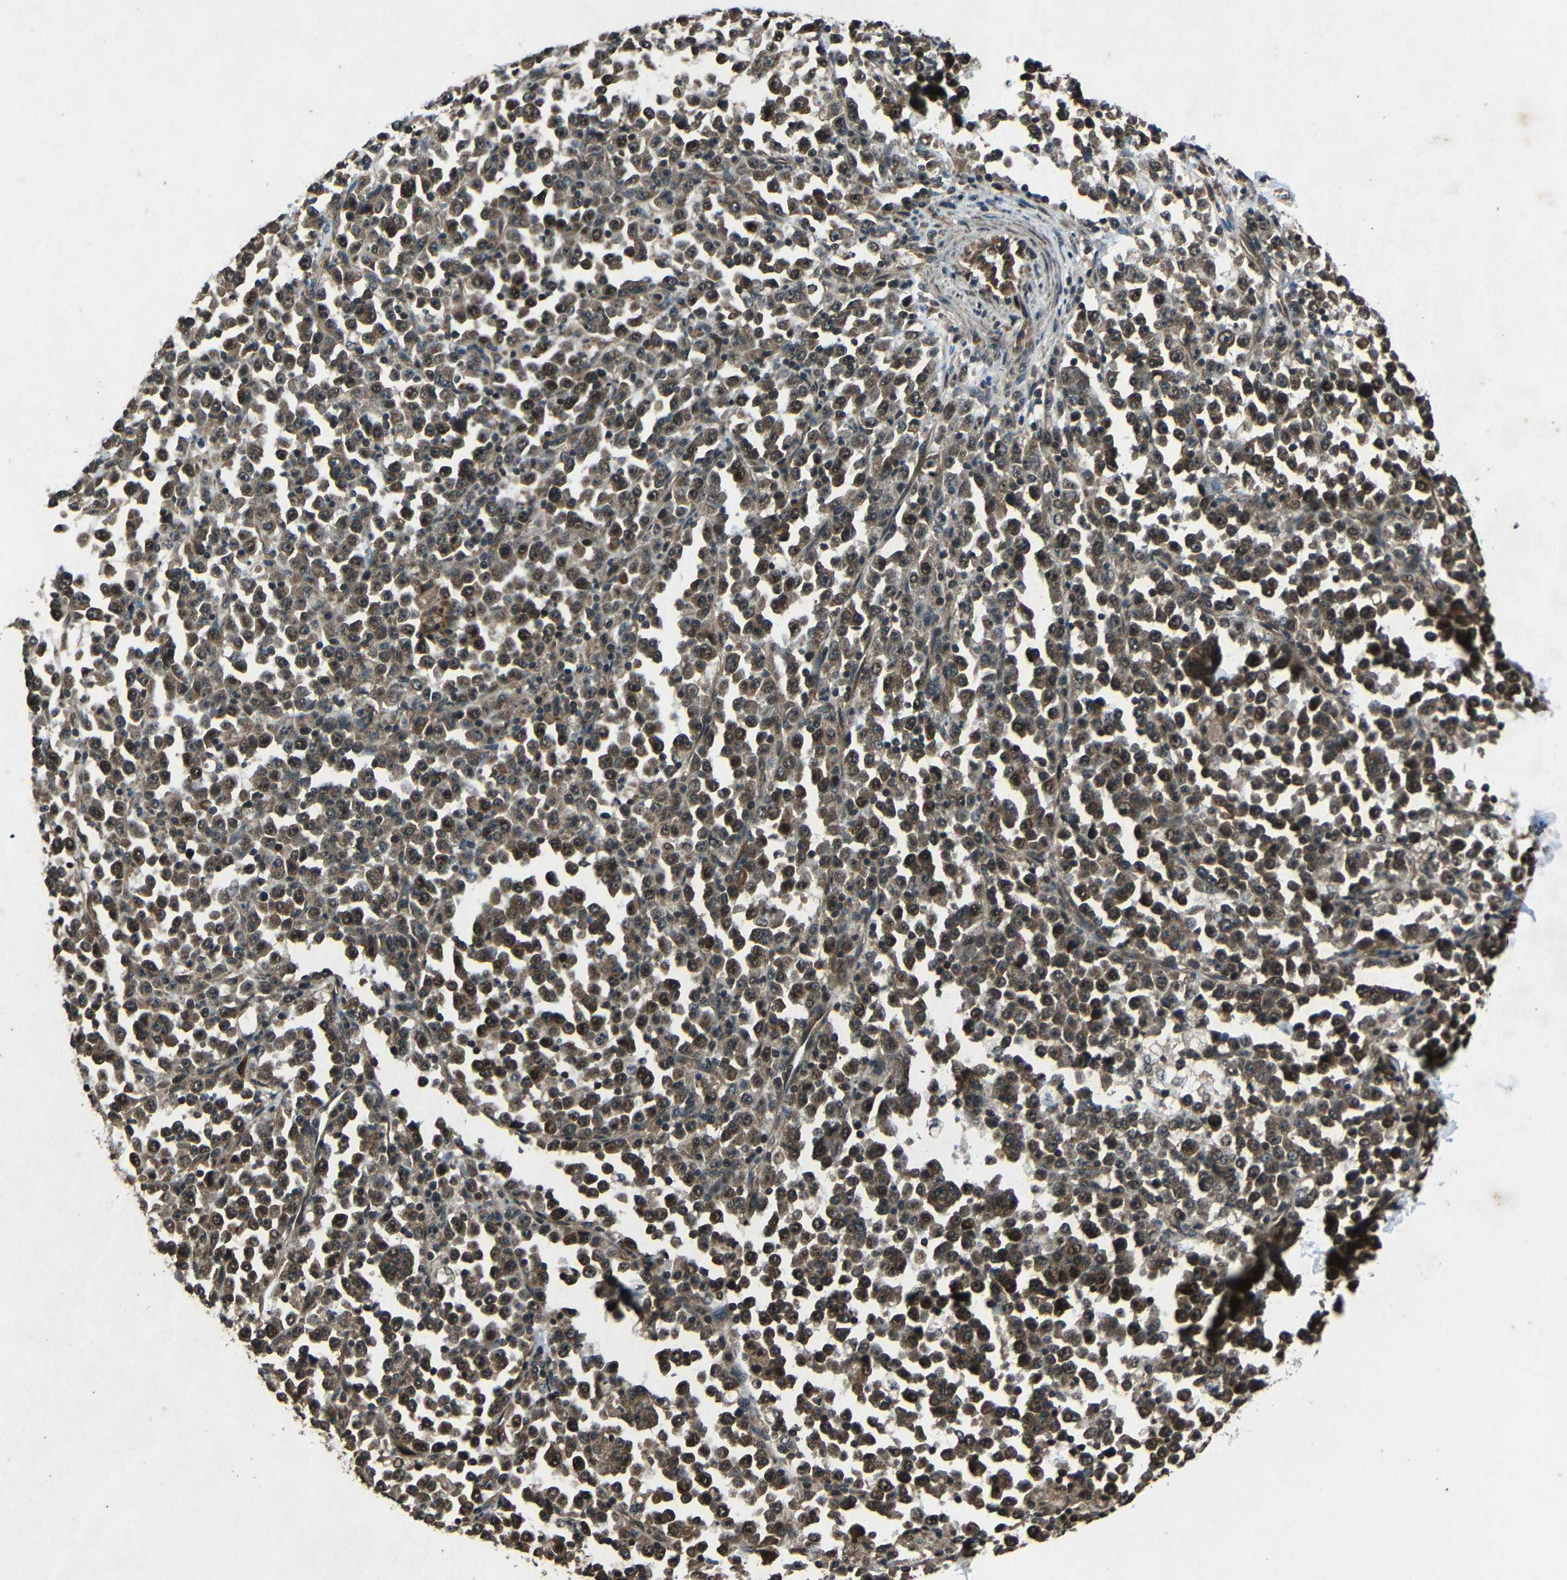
{"staining": {"intensity": "moderate", "quantity": ">75%", "location": "cytoplasmic/membranous,nuclear"}, "tissue": "stomach cancer", "cell_type": "Tumor cells", "image_type": "cancer", "snomed": [{"axis": "morphology", "description": "Normal tissue, NOS"}, {"axis": "morphology", "description": "Adenocarcinoma, NOS"}, {"axis": "topography", "description": "Stomach, upper"}, {"axis": "topography", "description": "Stomach"}], "caption": "This micrograph shows immunohistochemistry staining of human stomach adenocarcinoma, with medium moderate cytoplasmic/membranous and nuclear positivity in approximately >75% of tumor cells.", "gene": "PLK2", "patient": {"sex": "male", "age": 59}}